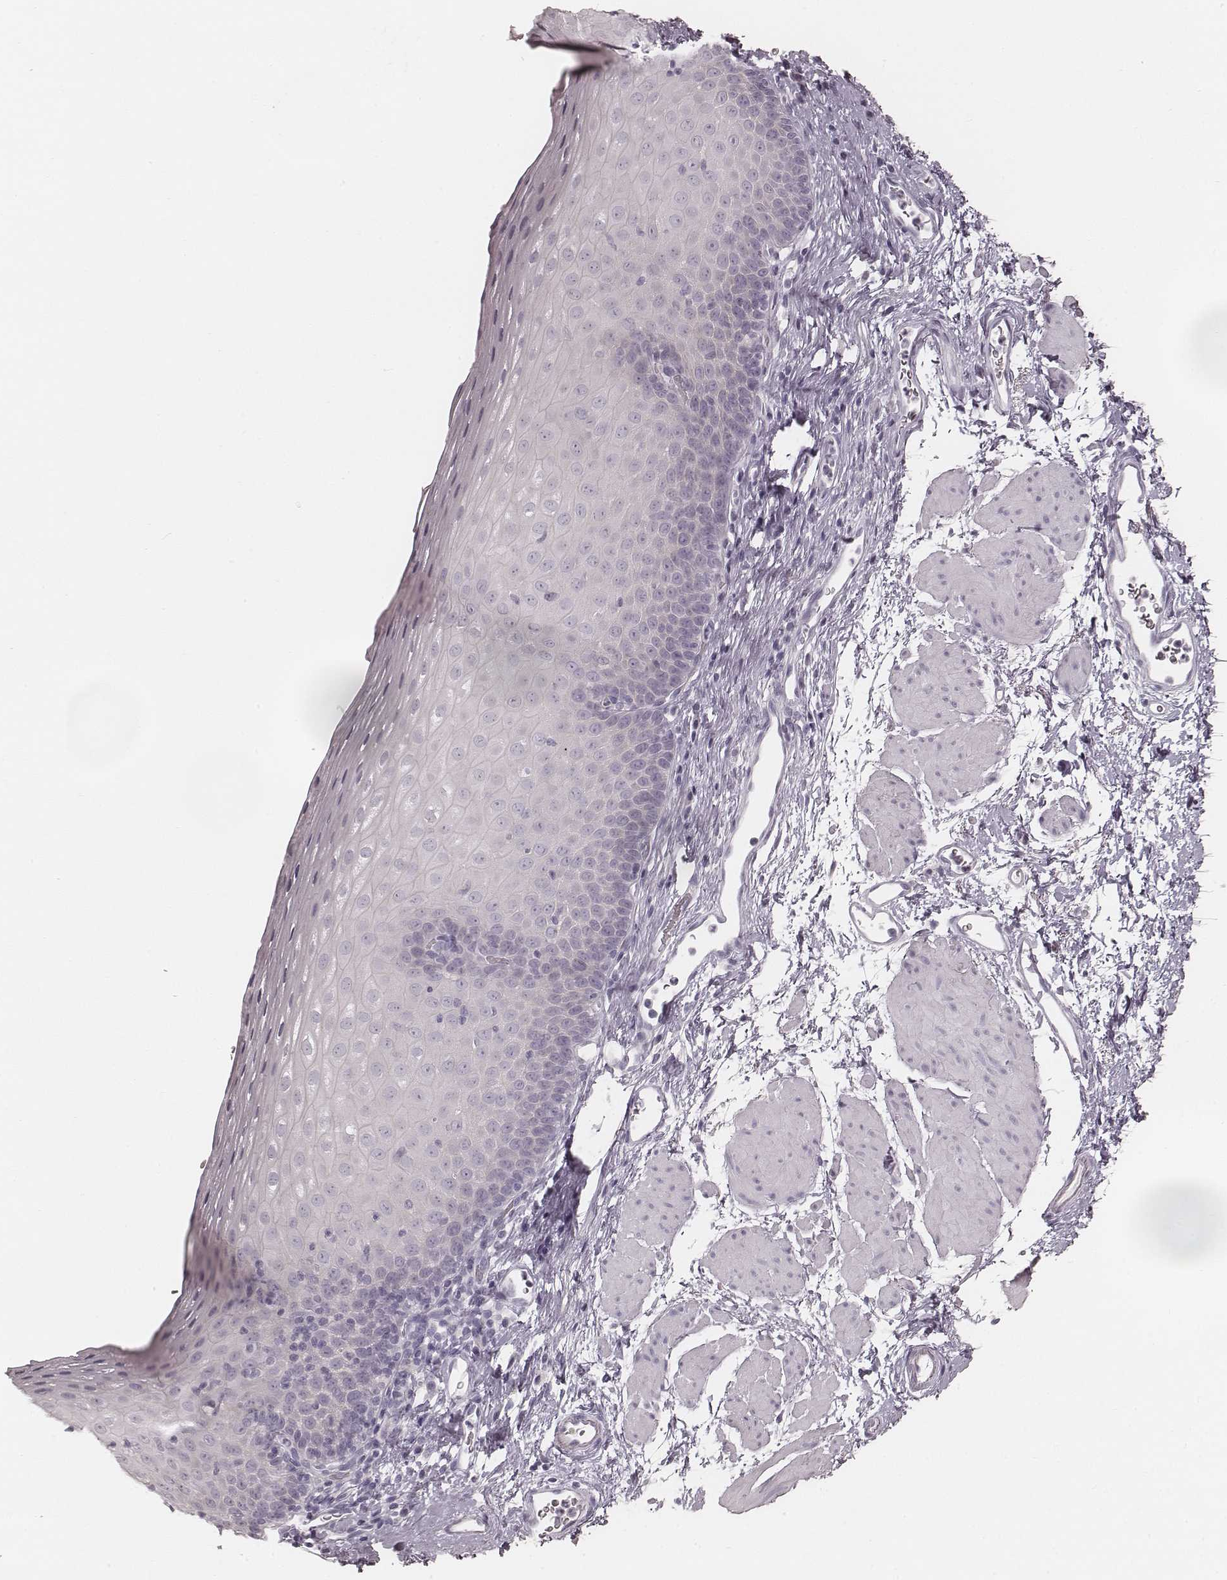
{"staining": {"intensity": "negative", "quantity": "none", "location": "none"}, "tissue": "esophagus", "cell_type": "Squamous epithelial cells", "image_type": "normal", "snomed": [{"axis": "morphology", "description": "Normal tissue, NOS"}, {"axis": "topography", "description": "Esophagus"}], "caption": "Normal esophagus was stained to show a protein in brown. There is no significant positivity in squamous epithelial cells. (DAB IHC with hematoxylin counter stain).", "gene": "KRT26", "patient": {"sex": "female", "age": 64}}